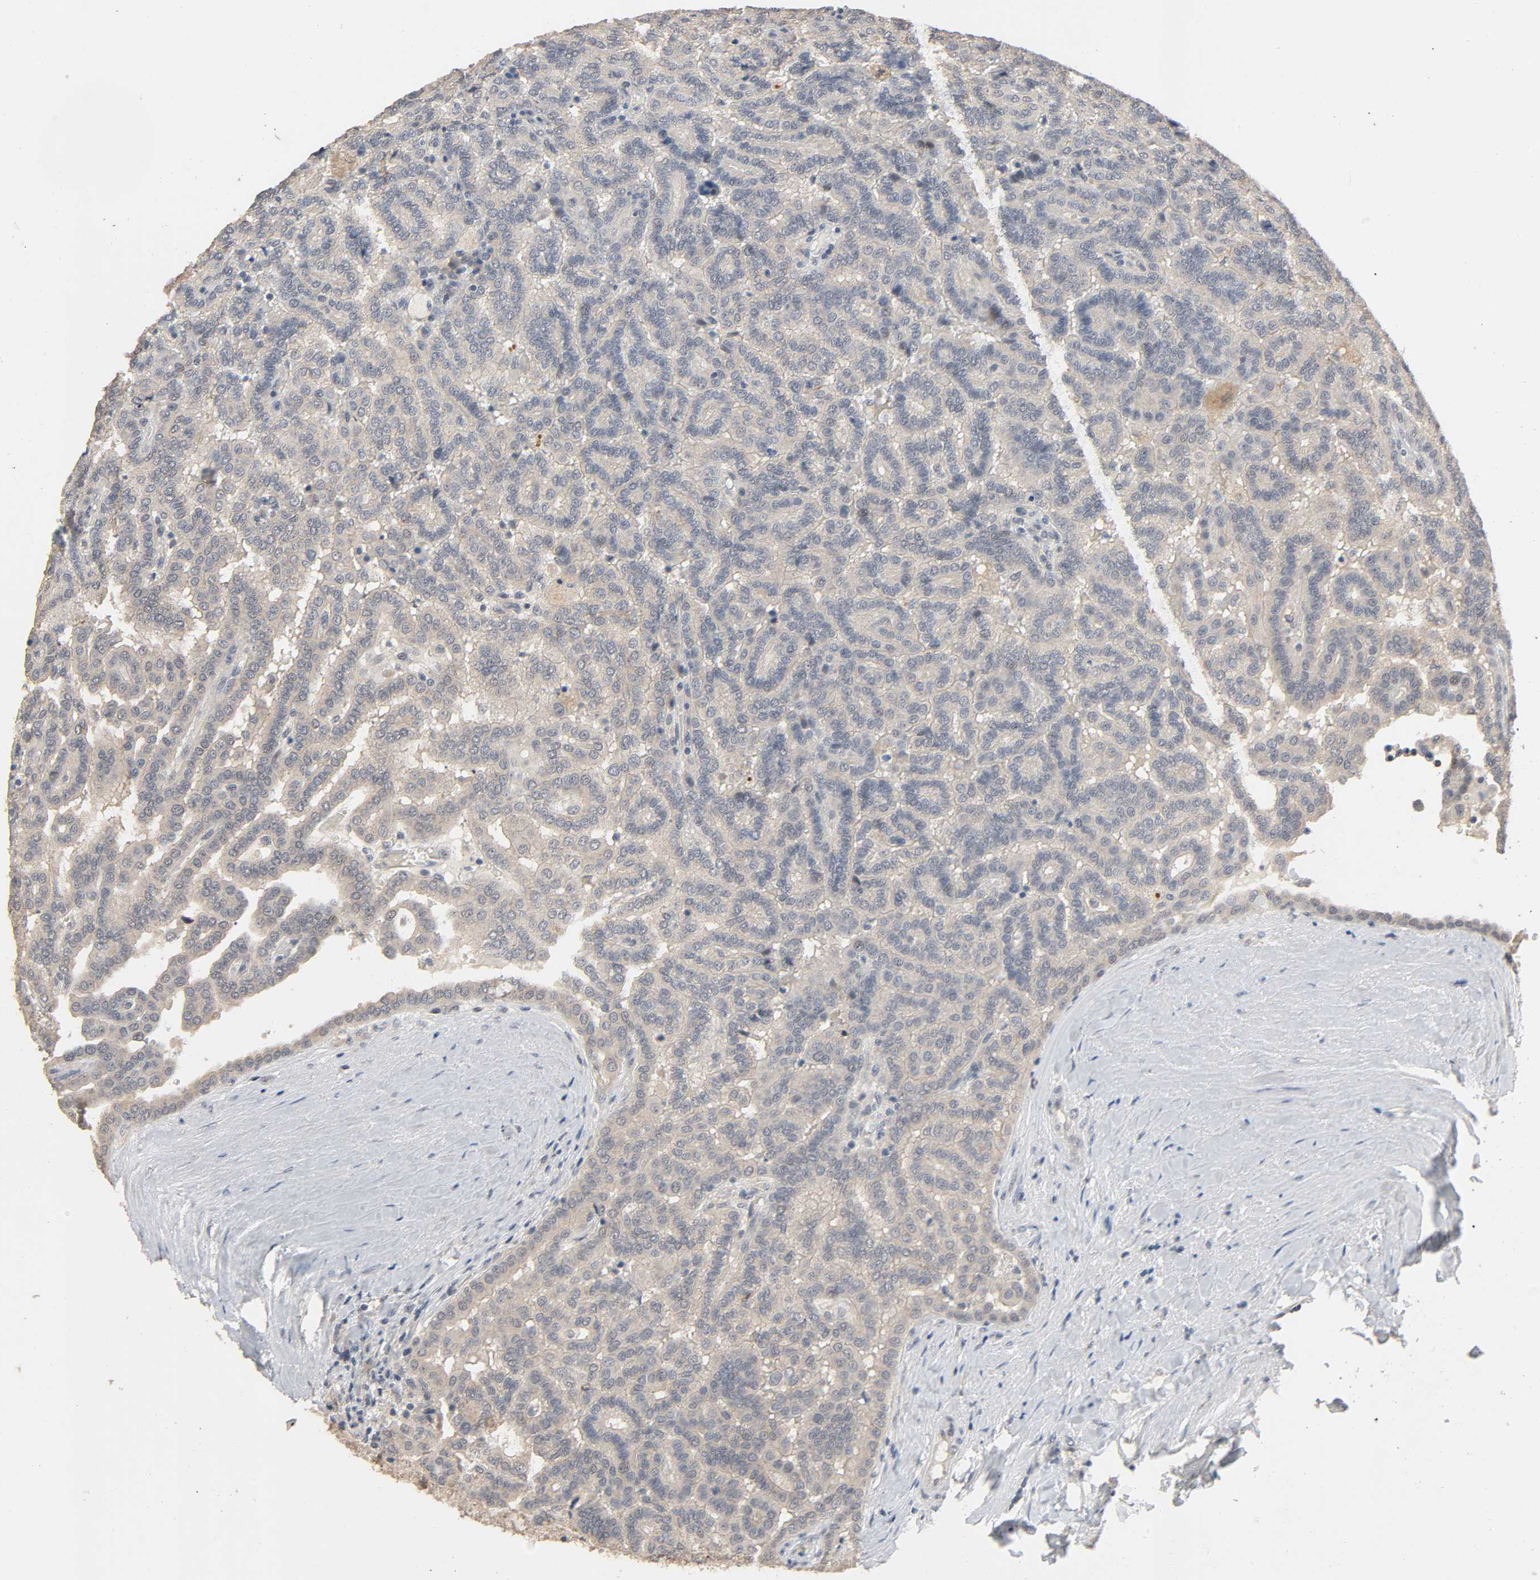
{"staining": {"intensity": "negative", "quantity": "none", "location": "none"}, "tissue": "renal cancer", "cell_type": "Tumor cells", "image_type": "cancer", "snomed": [{"axis": "morphology", "description": "Adenocarcinoma, NOS"}, {"axis": "topography", "description": "Kidney"}], "caption": "Tumor cells show no significant staining in renal cancer (adenocarcinoma).", "gene": "MAGEA8", "patient": {"sex": "male", "age": 61}}